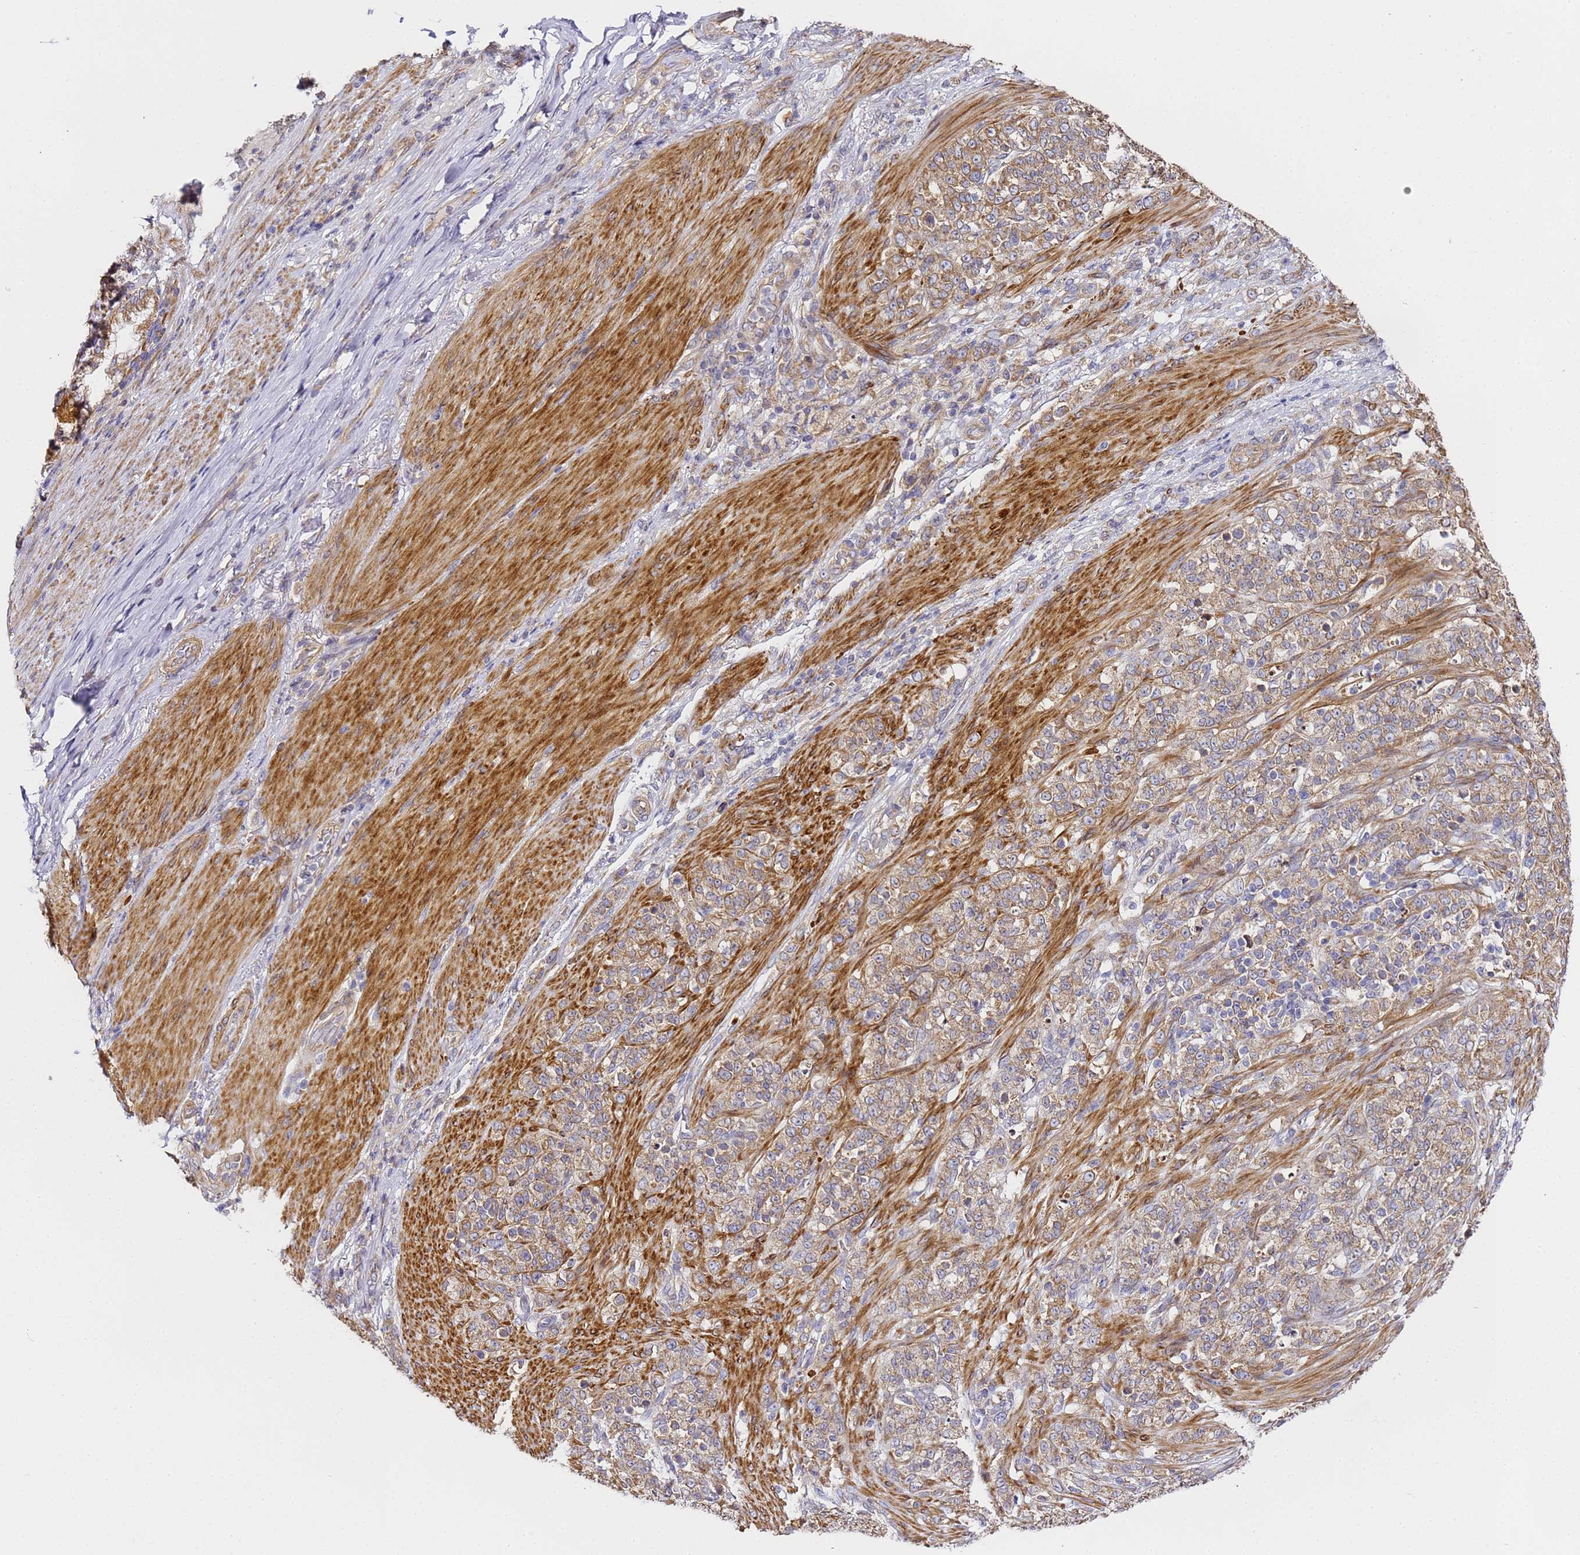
{"staining": {"intensity": "moderate", "quantity": "25%-75%", "location": "cytoplasmic/membranous"}, "tissue": "stomach cancer", "cell_type": "Tumor cells", "image_type": "cancer", "snomed": [{"axis": "morphology", "description": "Adenocarcinoma, NOS"}, {"axis": "topography", "description": "Stomach"}], "caption": "Stomach cancer (adenocarcinoma) stained with DAB (3,3'-diaminobenzidine) IHC exhibits medium levels of moderate cytoplasmic/membranous positivity in approximately 25%-75% of tumor cells.", "gene": "RPL13A", "patient": {"sex": "female", "age": 79}}